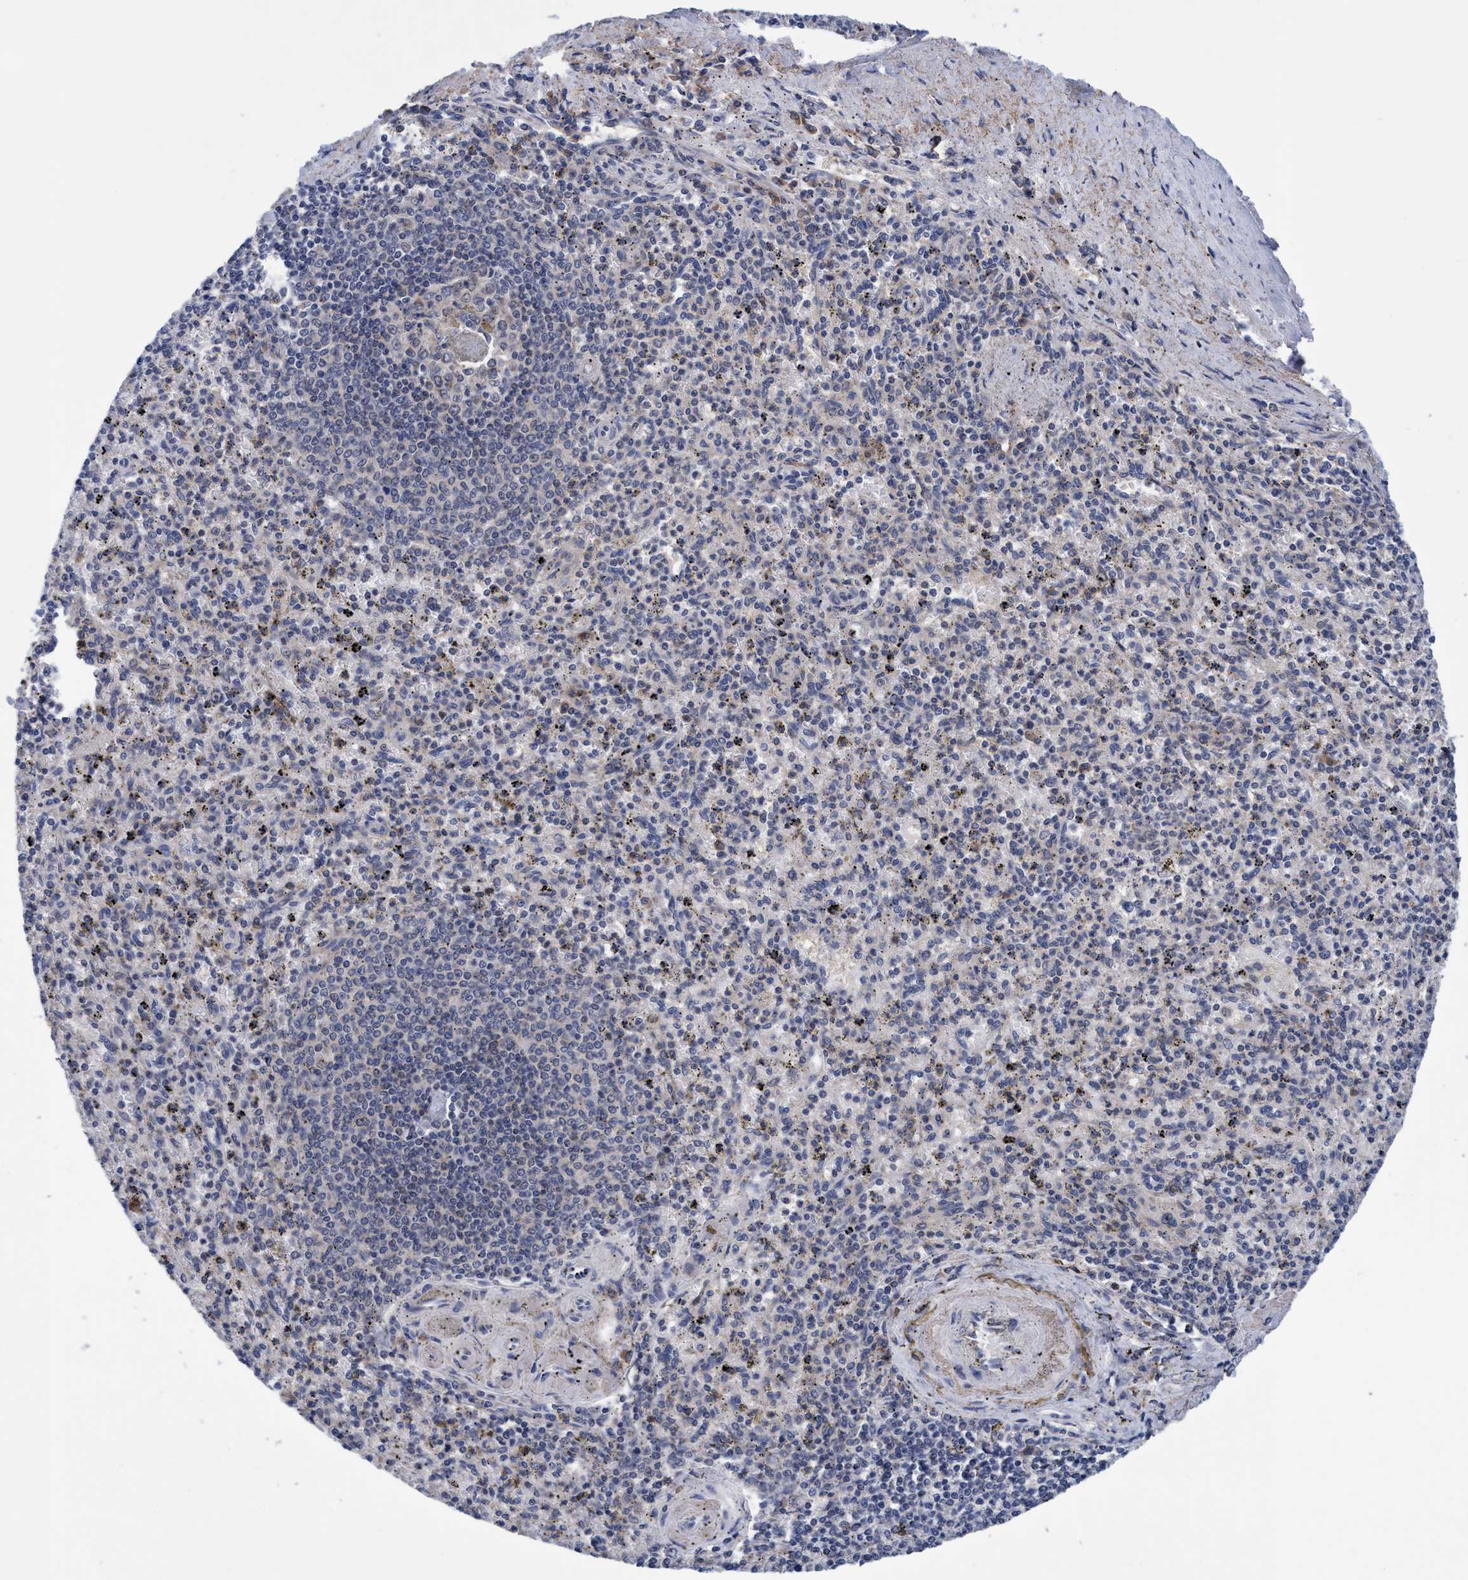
{"staining": {"intensity": "negative", "quantity": "none", "location": "none"}, "tissue": "spleen", "cell_type": "Cells in red pulp", "image_type": "normal", "snomed": [{"axis": "morphology", "description": "Normal tissue, NOS"}, {"axis": "topography", "description": "Spleen"}], "caption": "Protein analysis of normal spleen displays no significant expression in cells in red pulp.", "gene": "CALCOCO2", "patient": {"sex": "male", "age": 72}}